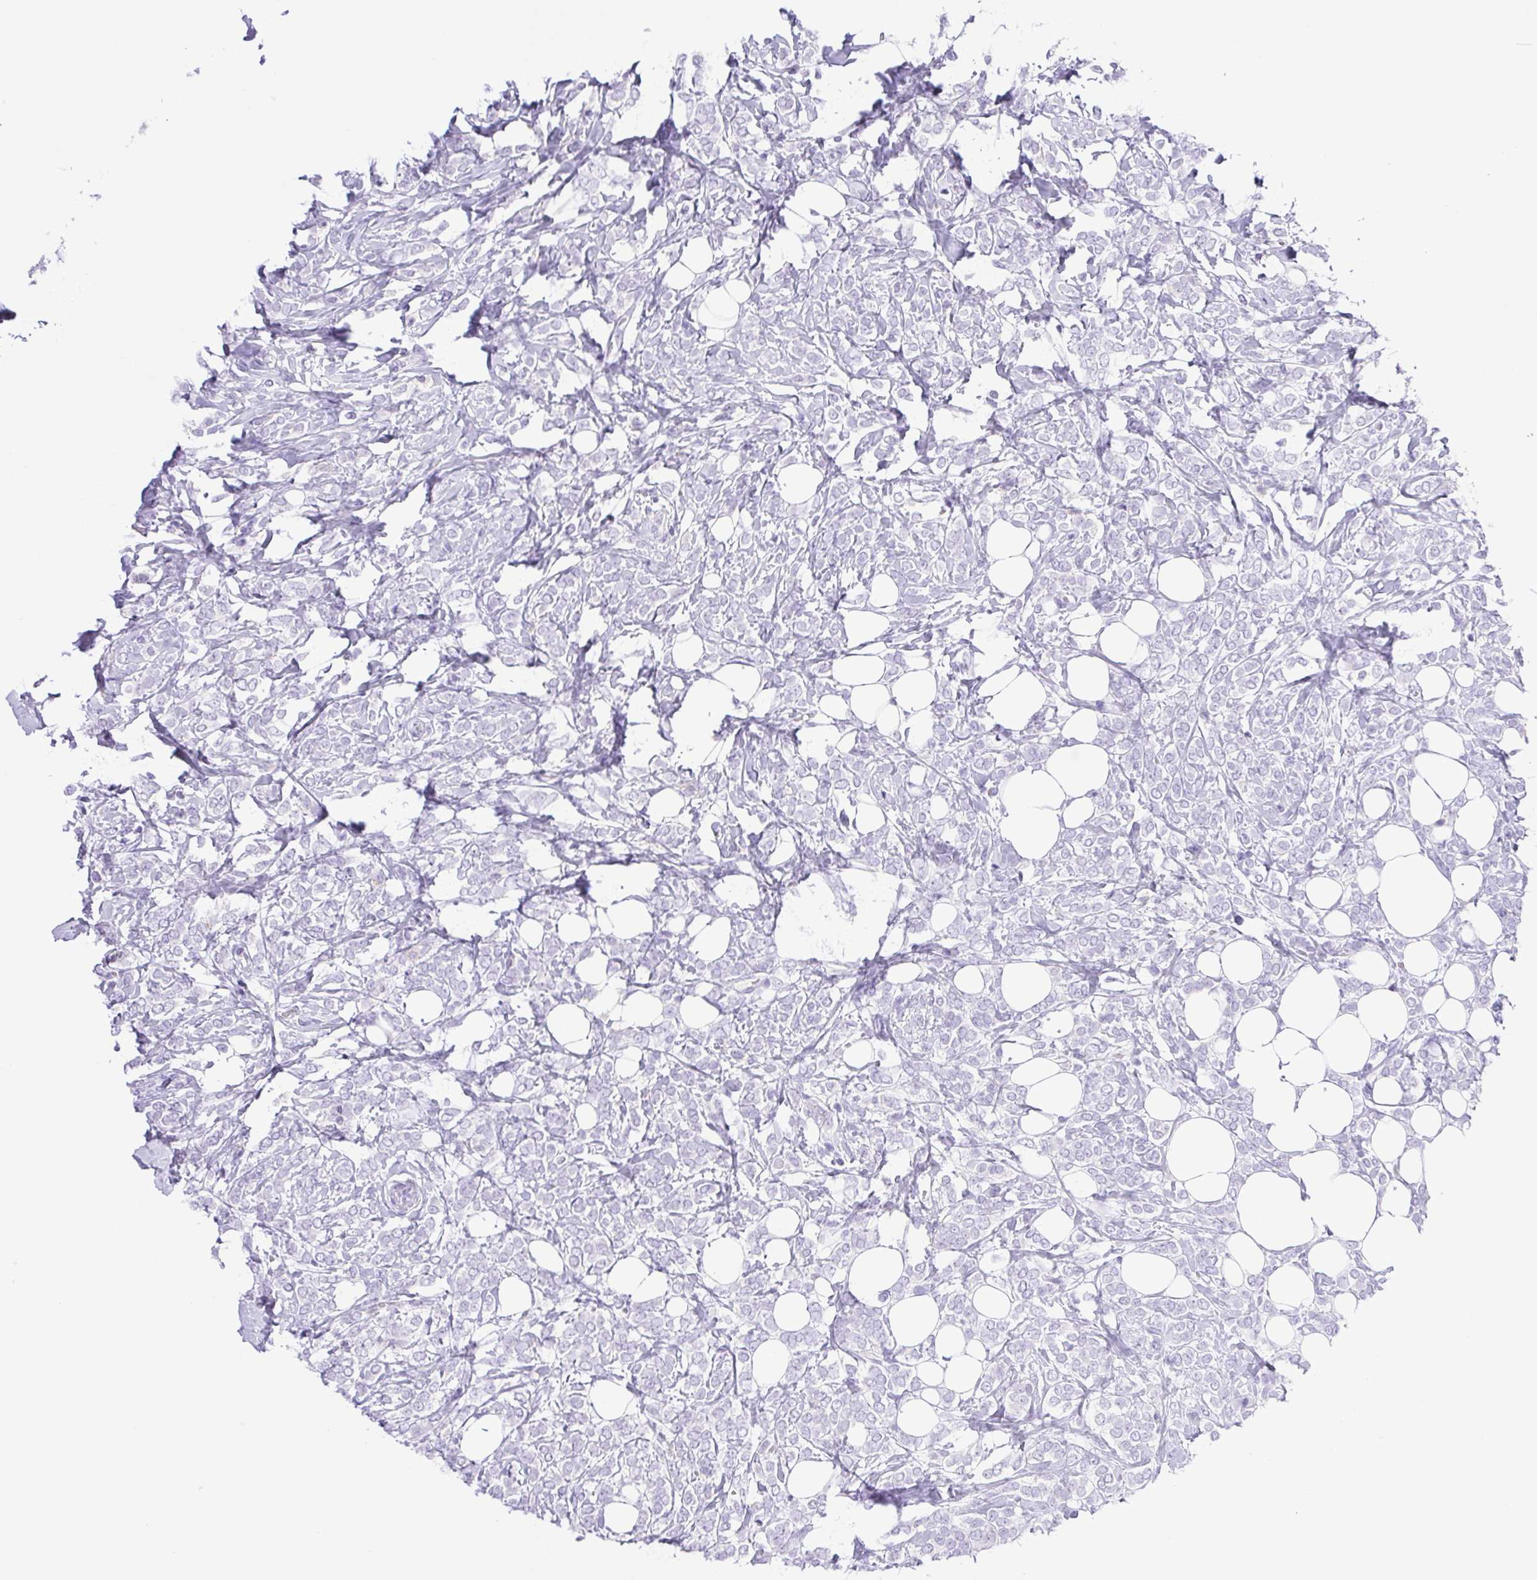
{"staining": {"intensity": "negative", "quantity": "none", "location": "none"}, "tissue": "breast cancer", "cell_type": "Tumor cells", "image_type": "cancer", "snomed": [{"axis": "morphology", "description": "Lobular carcinoma"}, {"axis": "topography", "description": "Breast"}], "caption": "Immunohistochemical staining of human lobular carcinoma (breast) shows no significant expression in tumor cells.", "gene": "SYNPR", "patient": {"sex": "female", "age": 49}}